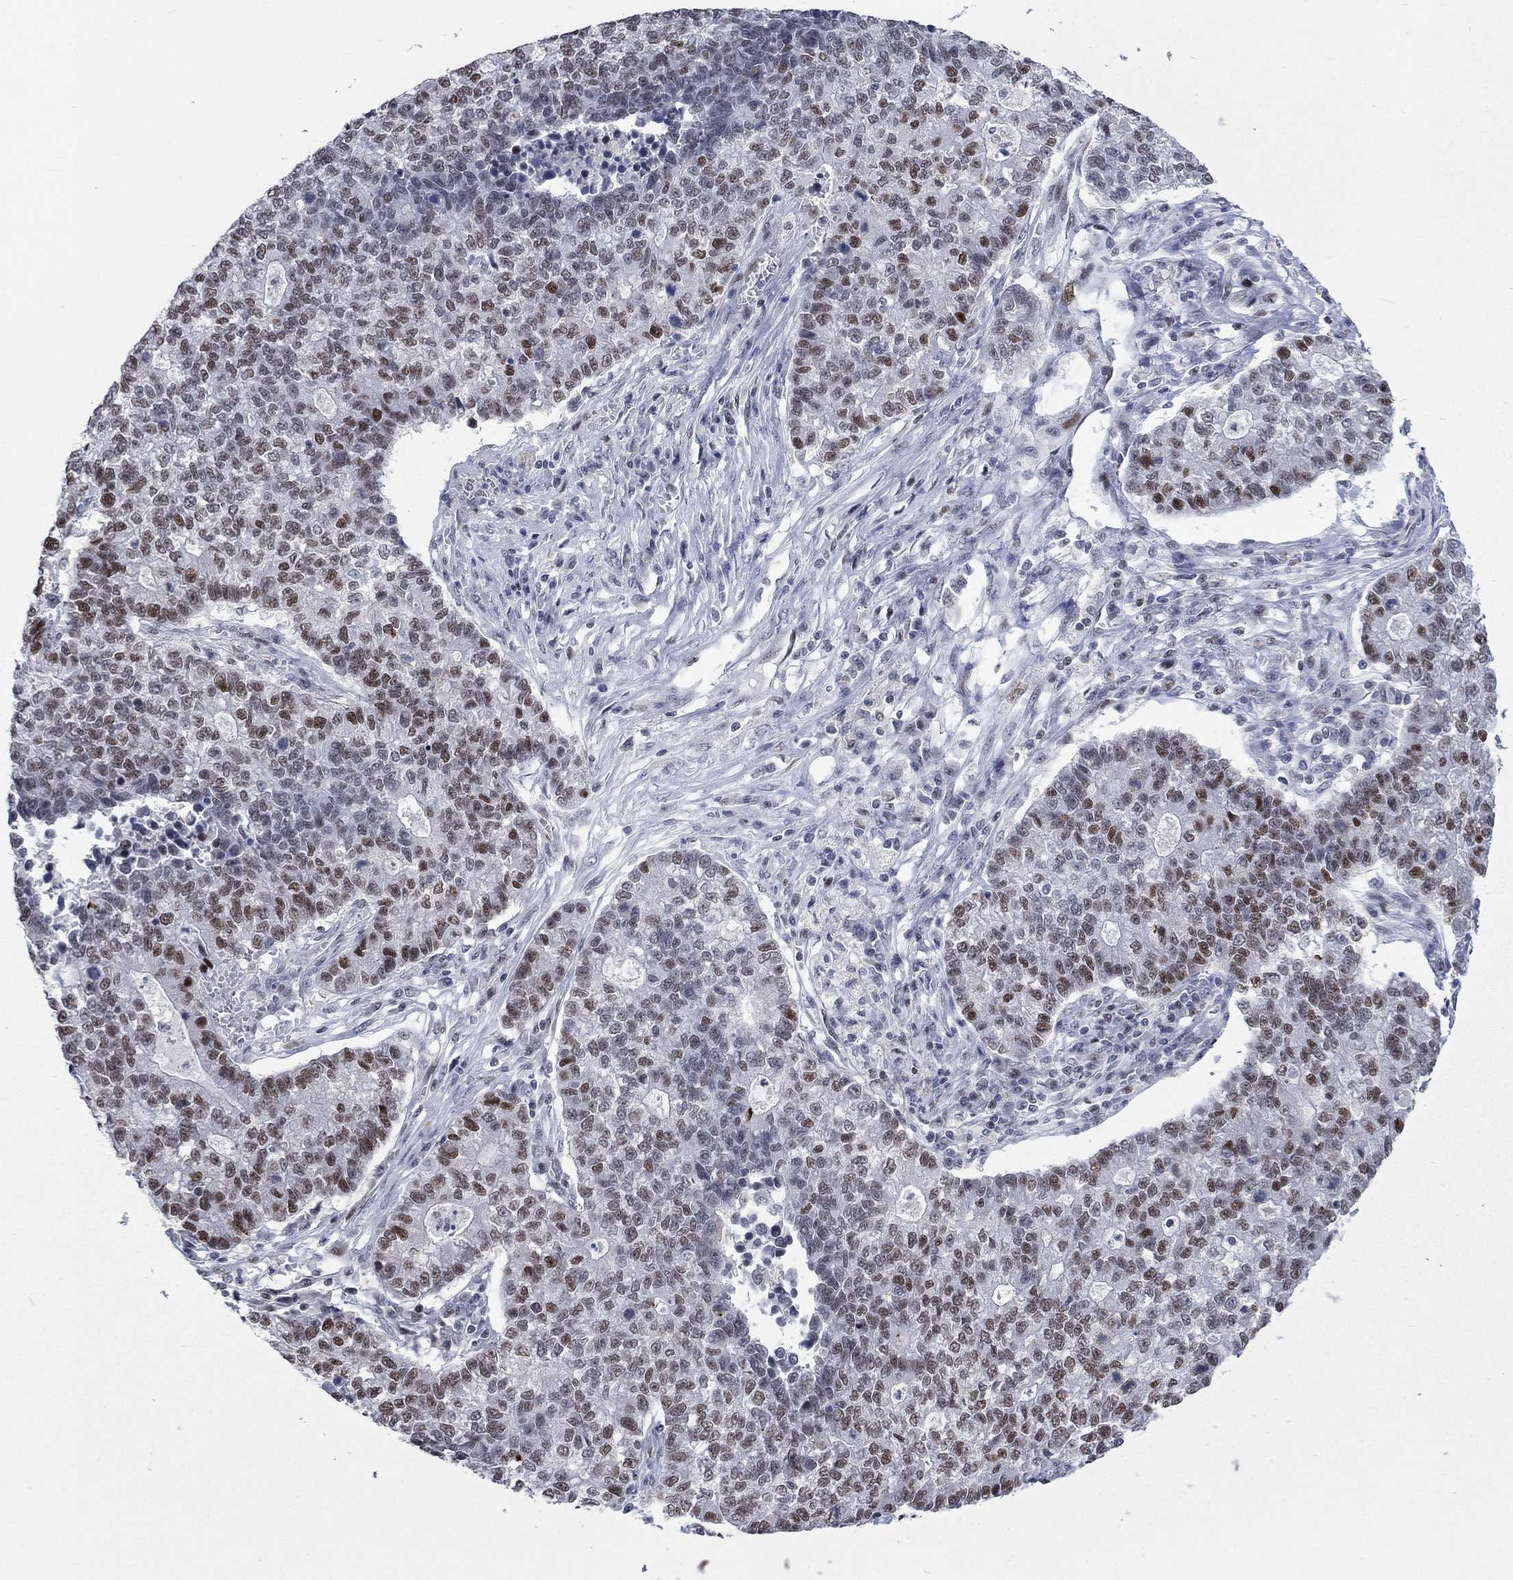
{"staining": {"intensity": "moderate", "quantity": "<25%", "location": "nuclear"}, "tissue": "lung cancer", "cell_type": "Tumor cells", "image_type": "cancer", "snomed": [{"axis": "morphology", "description": "Adenocarcinoma, NOS"}, {"axis": "topography", "description": "Lung"}], "caption": "This is an image of immunohistochemistry (IHC) staining of lung adenocarcinoma, which shows moderate staining in the nuclear of tumor cells.", "gene": "HCFC1", "patient": {"sex": "male", "age": 57}}